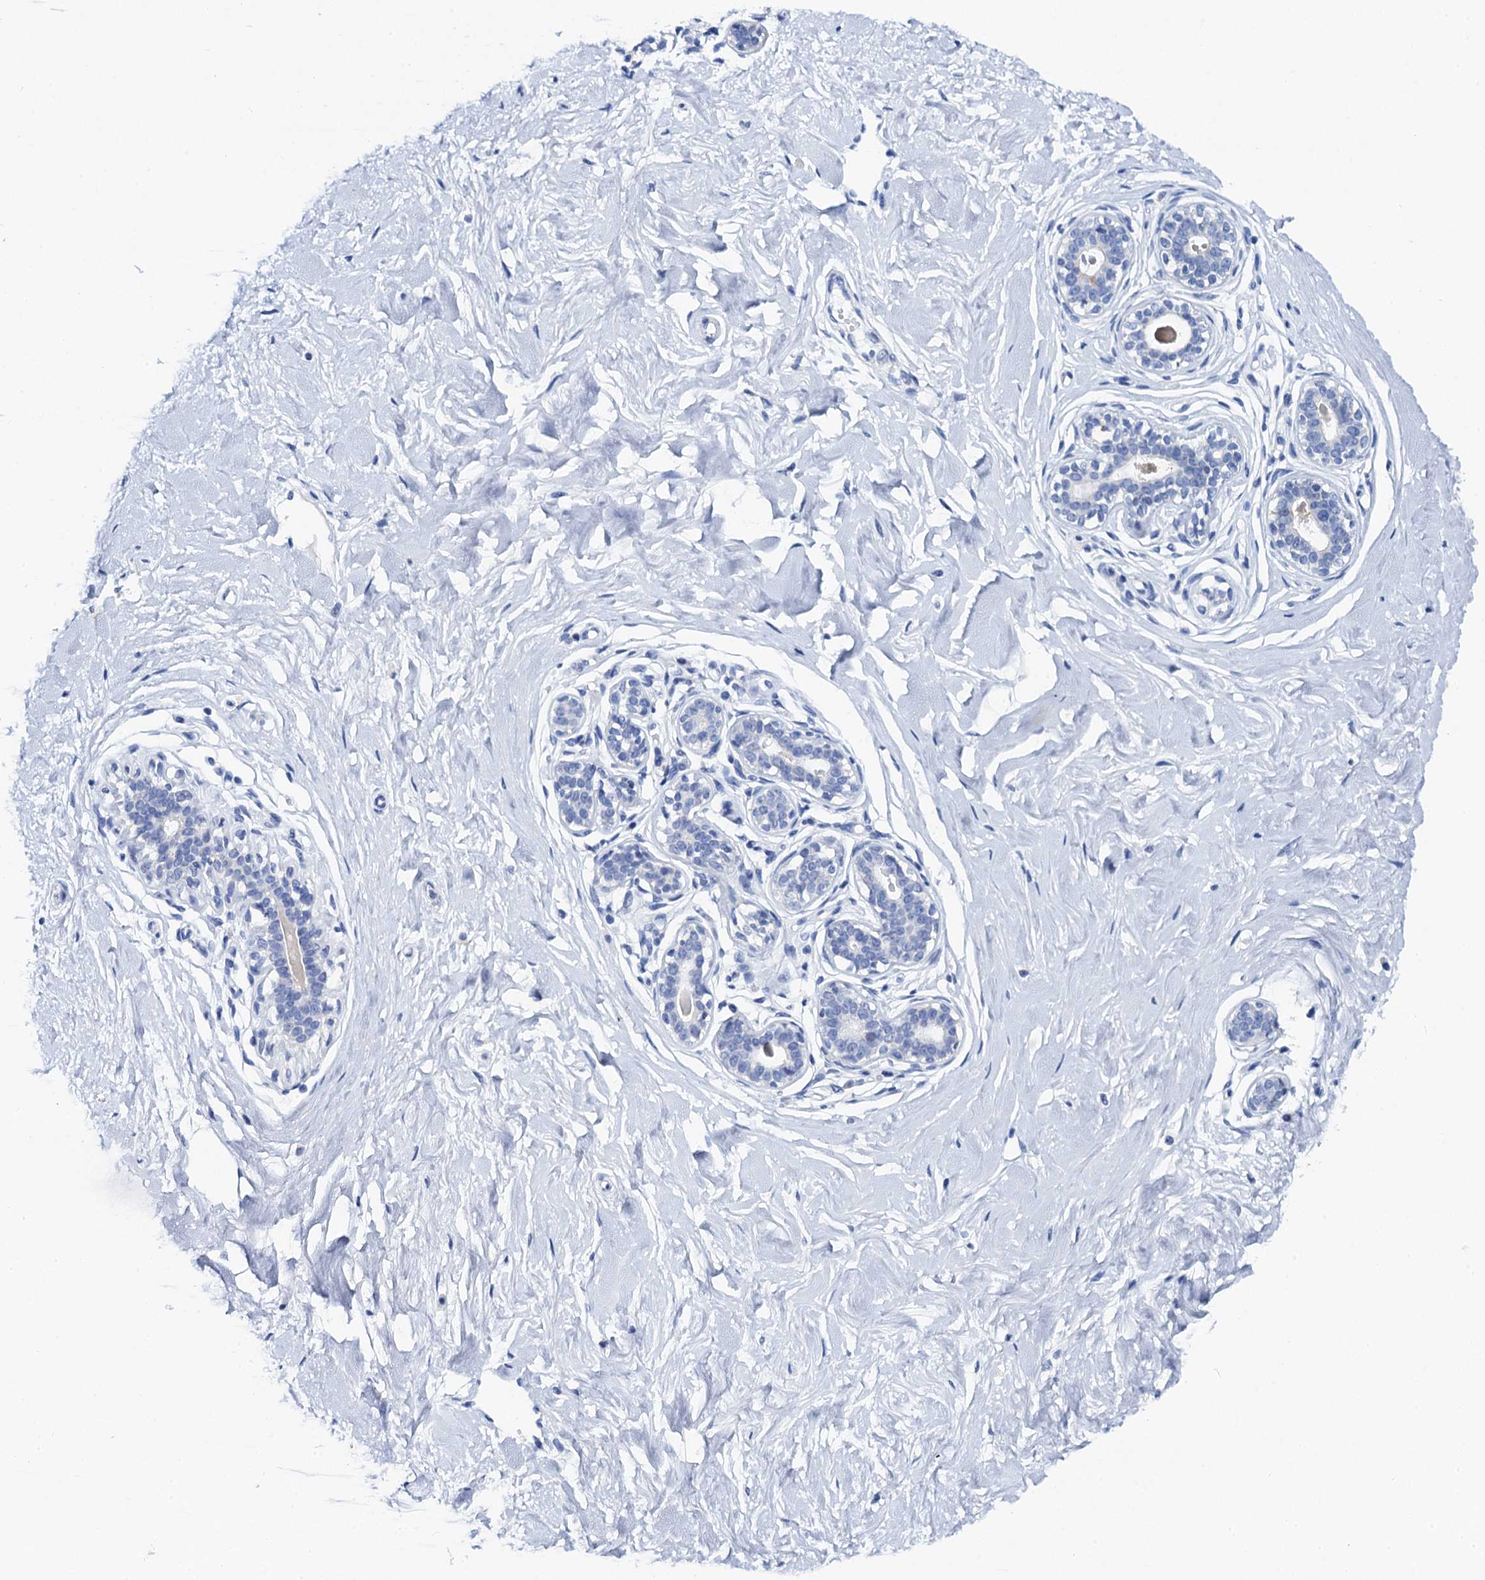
{"staining": {"intensity": "negative", "quantity": "none", "location": "none"}, "tissue": "breast", "cell_type": "Adipocytes", "image_type": "normal", "snomed": [{"axis": "morphology", "description": "Normal tissue, NOS"}, {"axis": "morphology", "description": "Adenoma, NOS"}, {"axis": "topography", "description": "Breast"}], "caption": "High power microscopy histopathology image of an immunohistochemistry (IHC) photomicrograph of normal breast, revealing no significant expression in adipocytes. (DAB IHC, high magnification).", "gene": "LYPD3", "patient": {"sex": "female", "age": 23}}